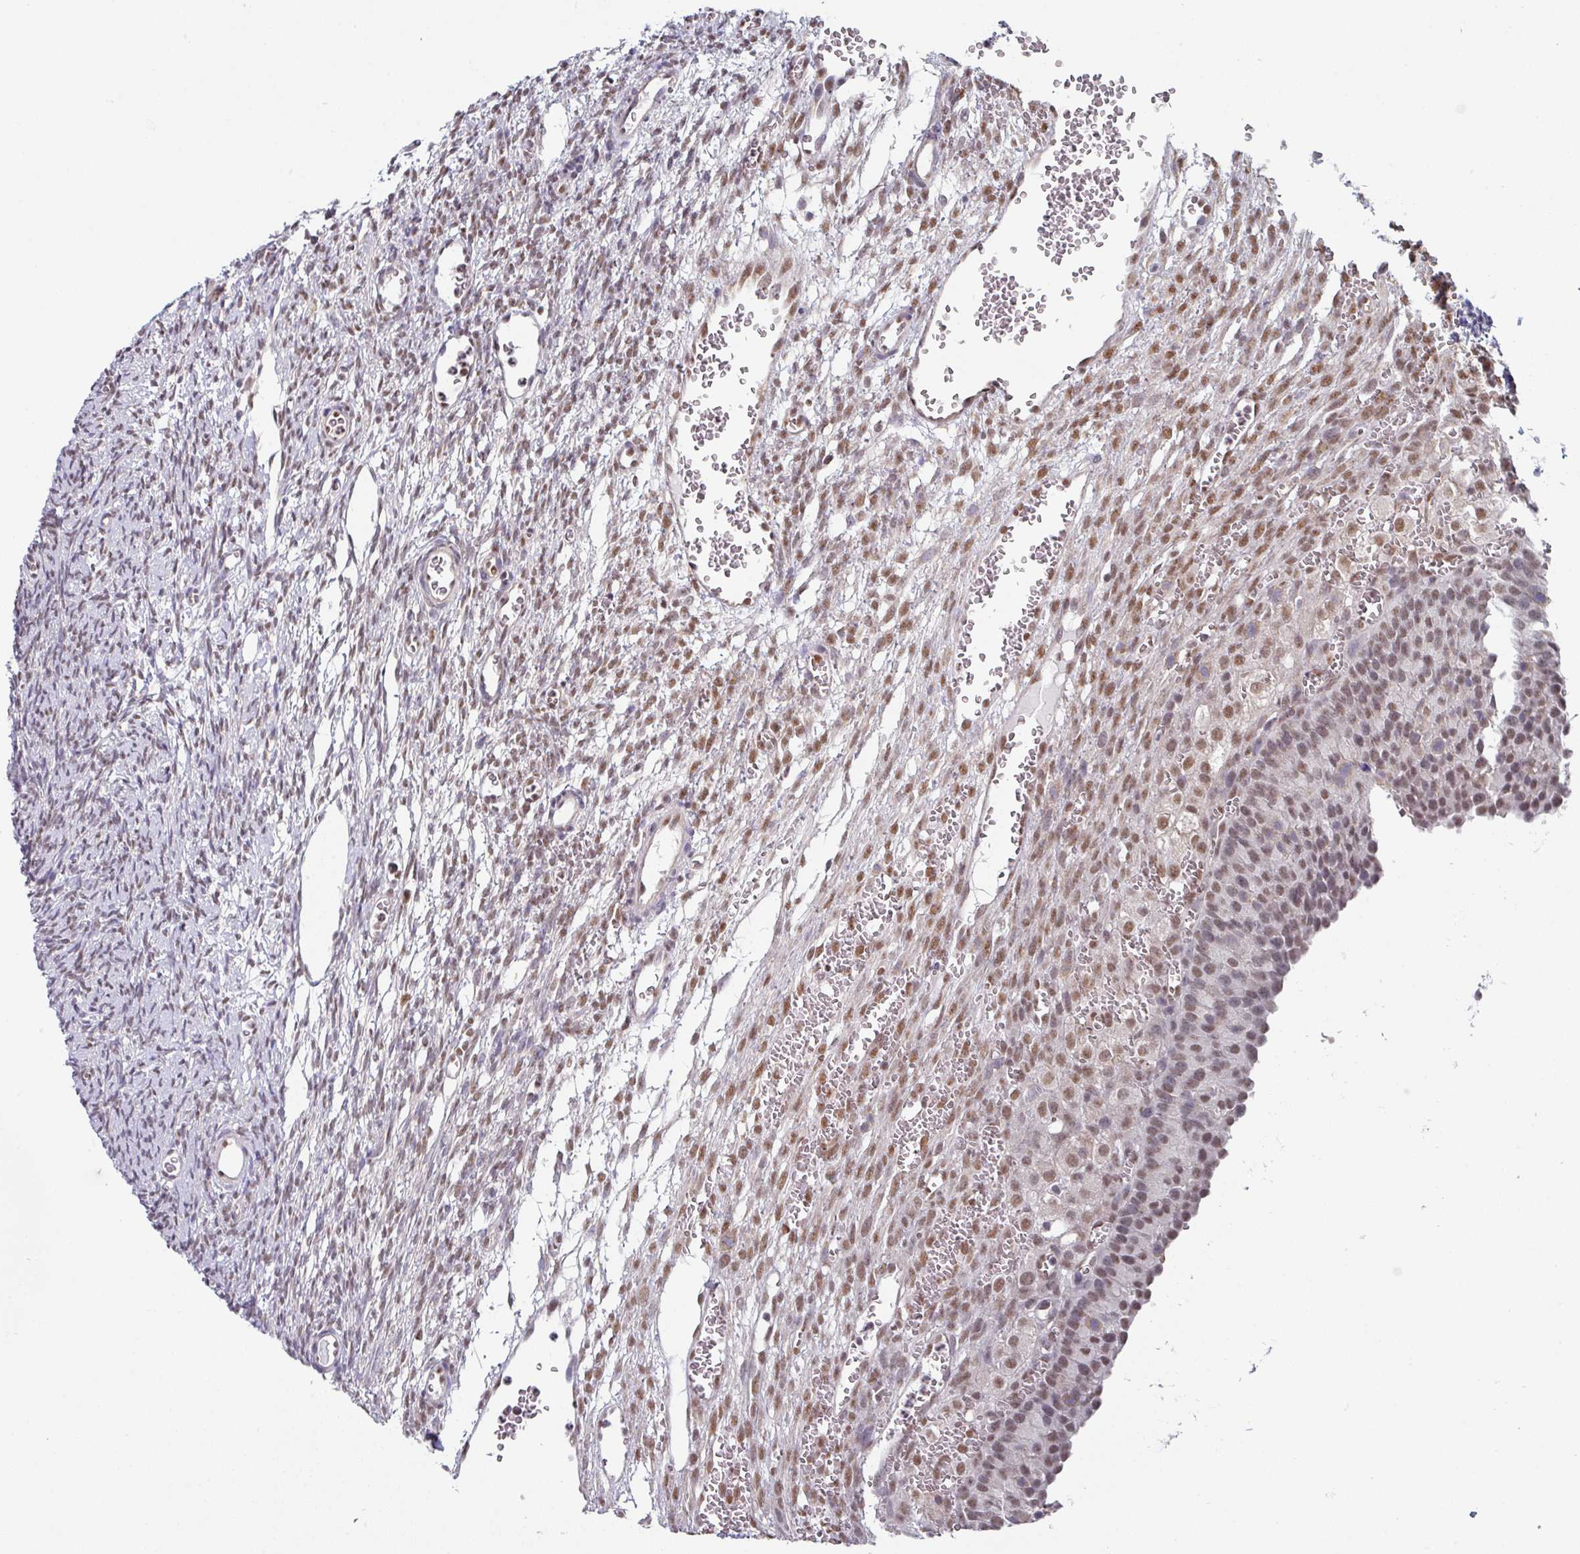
{"staining": {"intensity": "moderate", "quantity": ">75%", "location": "nuclear"}, "tissue": "ovary", "cell_type": "Follicle cells", "image_type": "normal", "snomed": [{"axis": "morphology", "description": "Normal tissue, NOS"}, {"axis": "topography", "description": "Ovary"}], "caption": "A micrograph of human ovary stained for a protein exhibits moderate nuclear brown staining in follicle cells. (DAB (3,3'-diaminobenzidine) IHC with brightfield microscopy, high magnification).", "gene": "TMED5", "patient": {"sex": "female", "age": 39}}